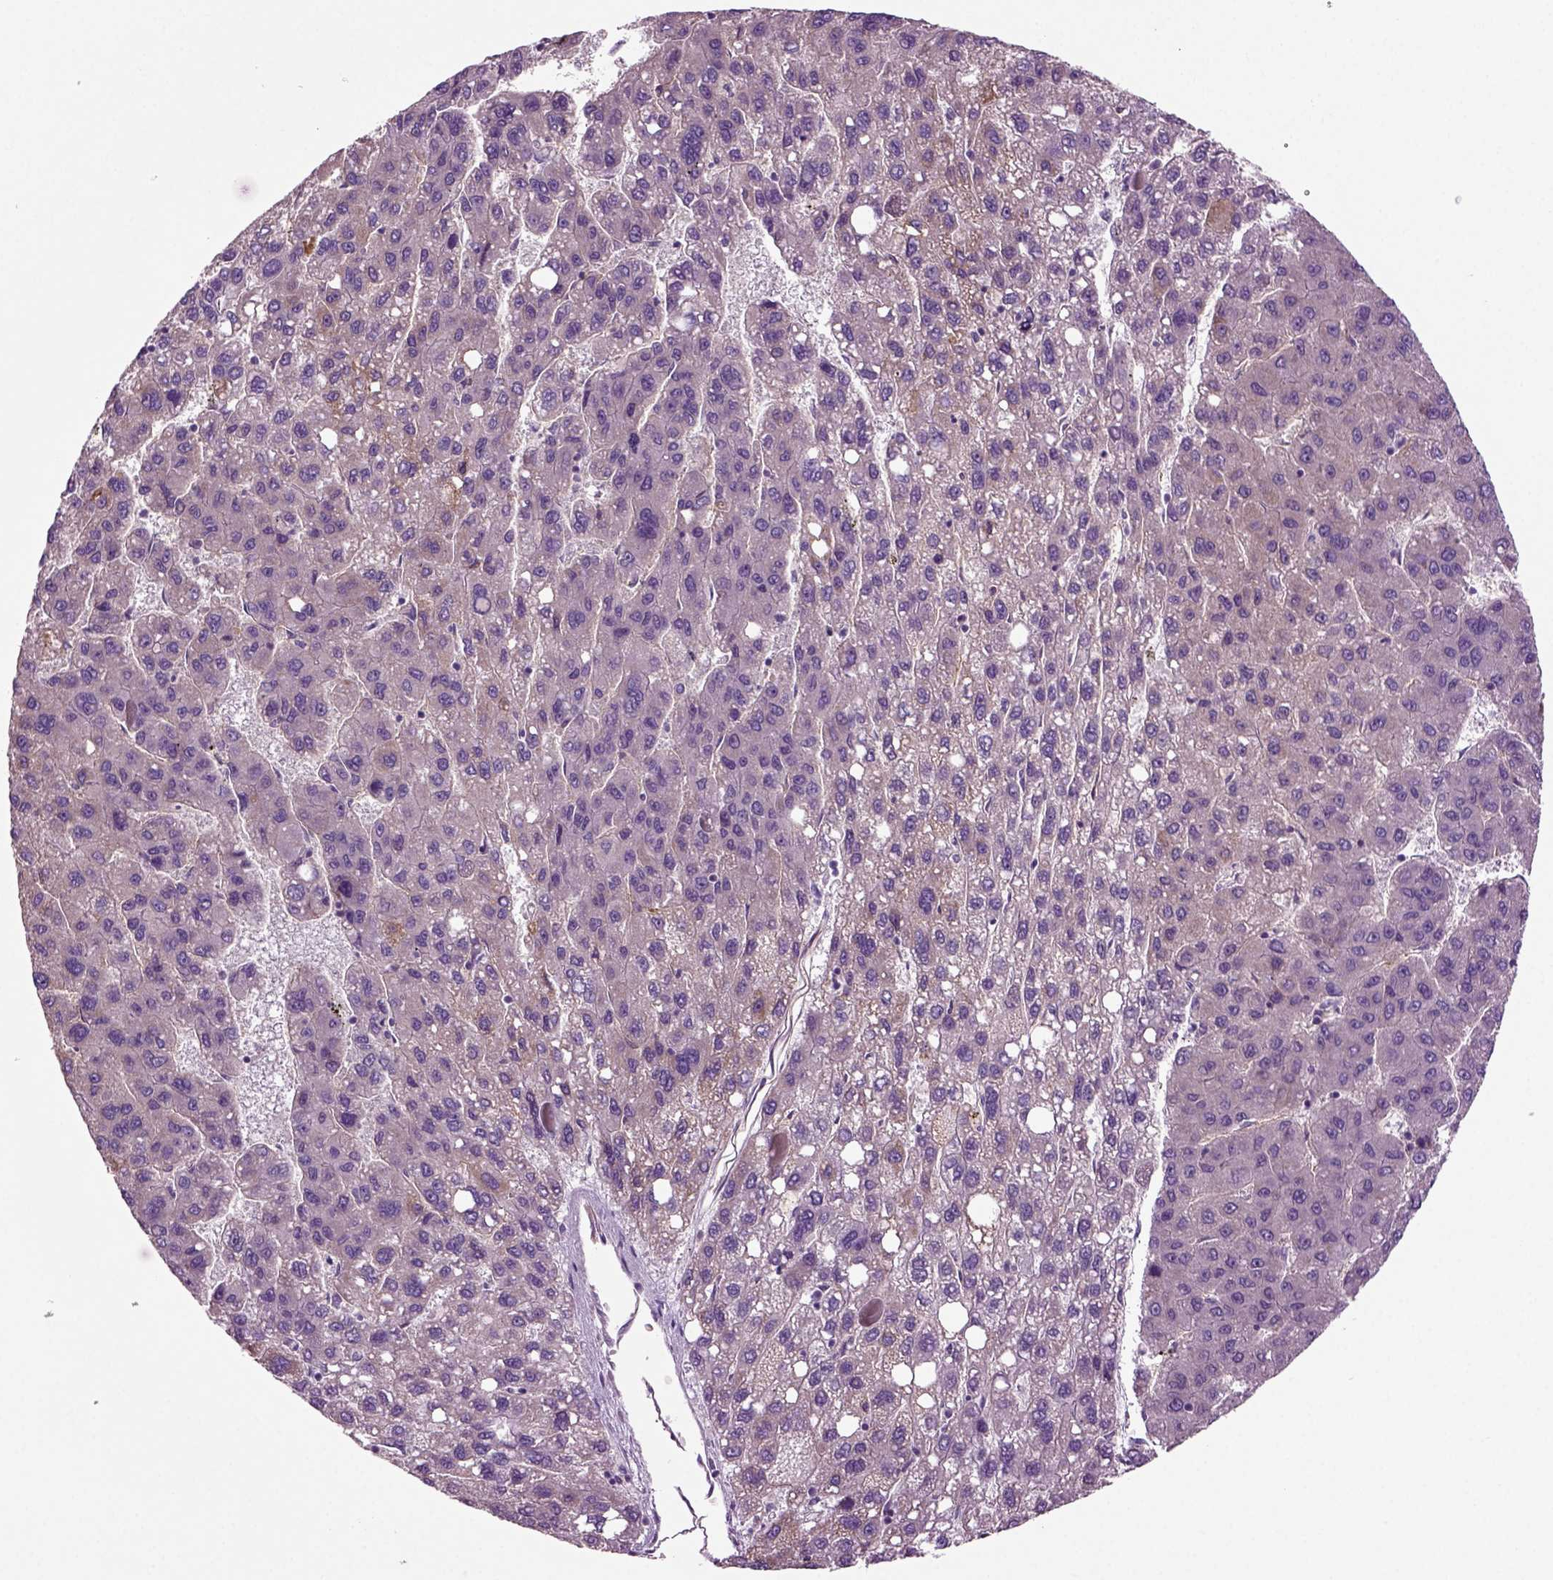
{"staining": {"intensity": "weak", "quantity": "<25%", "location": "cytoplasmic/membranous"}, "tissue": "liver cancer", "cell_type": "Tumor cells", "image_type": "cancer", "snomed": [{"axis": "morphology", "description": "Carcinoma, Hepatocellular, NOS"}, {"axis": "topography", "description": "Liver"}], "caption": "A high-resolution micrograph shows IHC staining of liver cancer, which exhibits no significant positivity in tumor cells.", "gene": "COL9A2", "patient": {"sex": "female", "age": 82}}